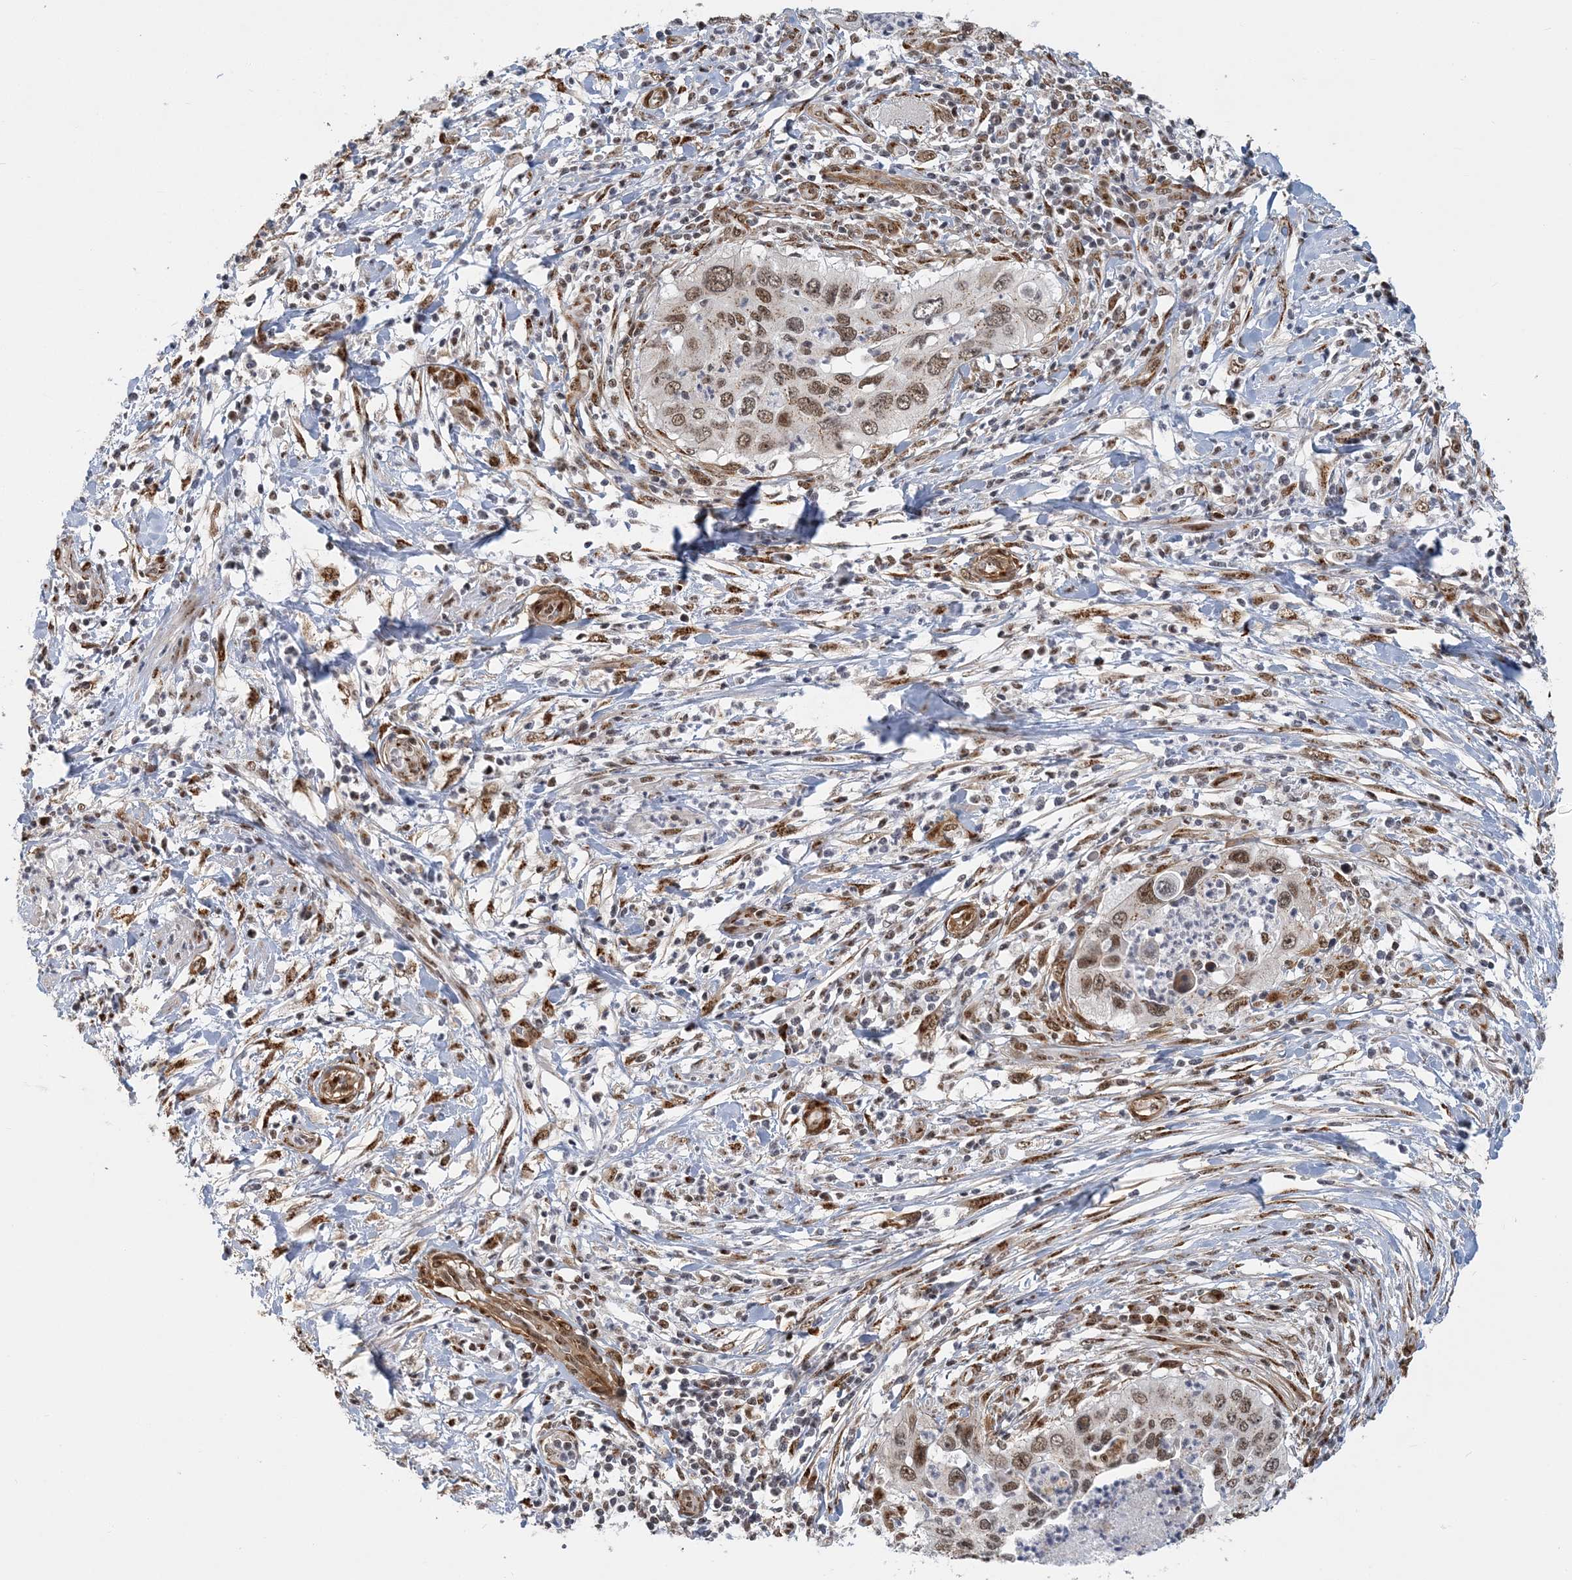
{"staining": {"intensity": "moderate", "quantity": ">75%", "location": "nuclear"}, "tissue": "cervical cancer", "cell_type": "Tumor cells", "image_type": "cancer", "snomed": [{"axis": "morphology", "description": "Squamous cell carcinoma, NOS"}, {"axis": "topography", "description": "Cervix"}], "caption": "IHC photomicrograph of neoplastic tissue: human cervical cancer stained using IHC reveals medium levels of moderate protein expression localized specifically in the nuclear of tumor cells, appearing as a nuclear brown color.", "gene": "PLRG1", "patient": {"sex": "female", "age": 38}}